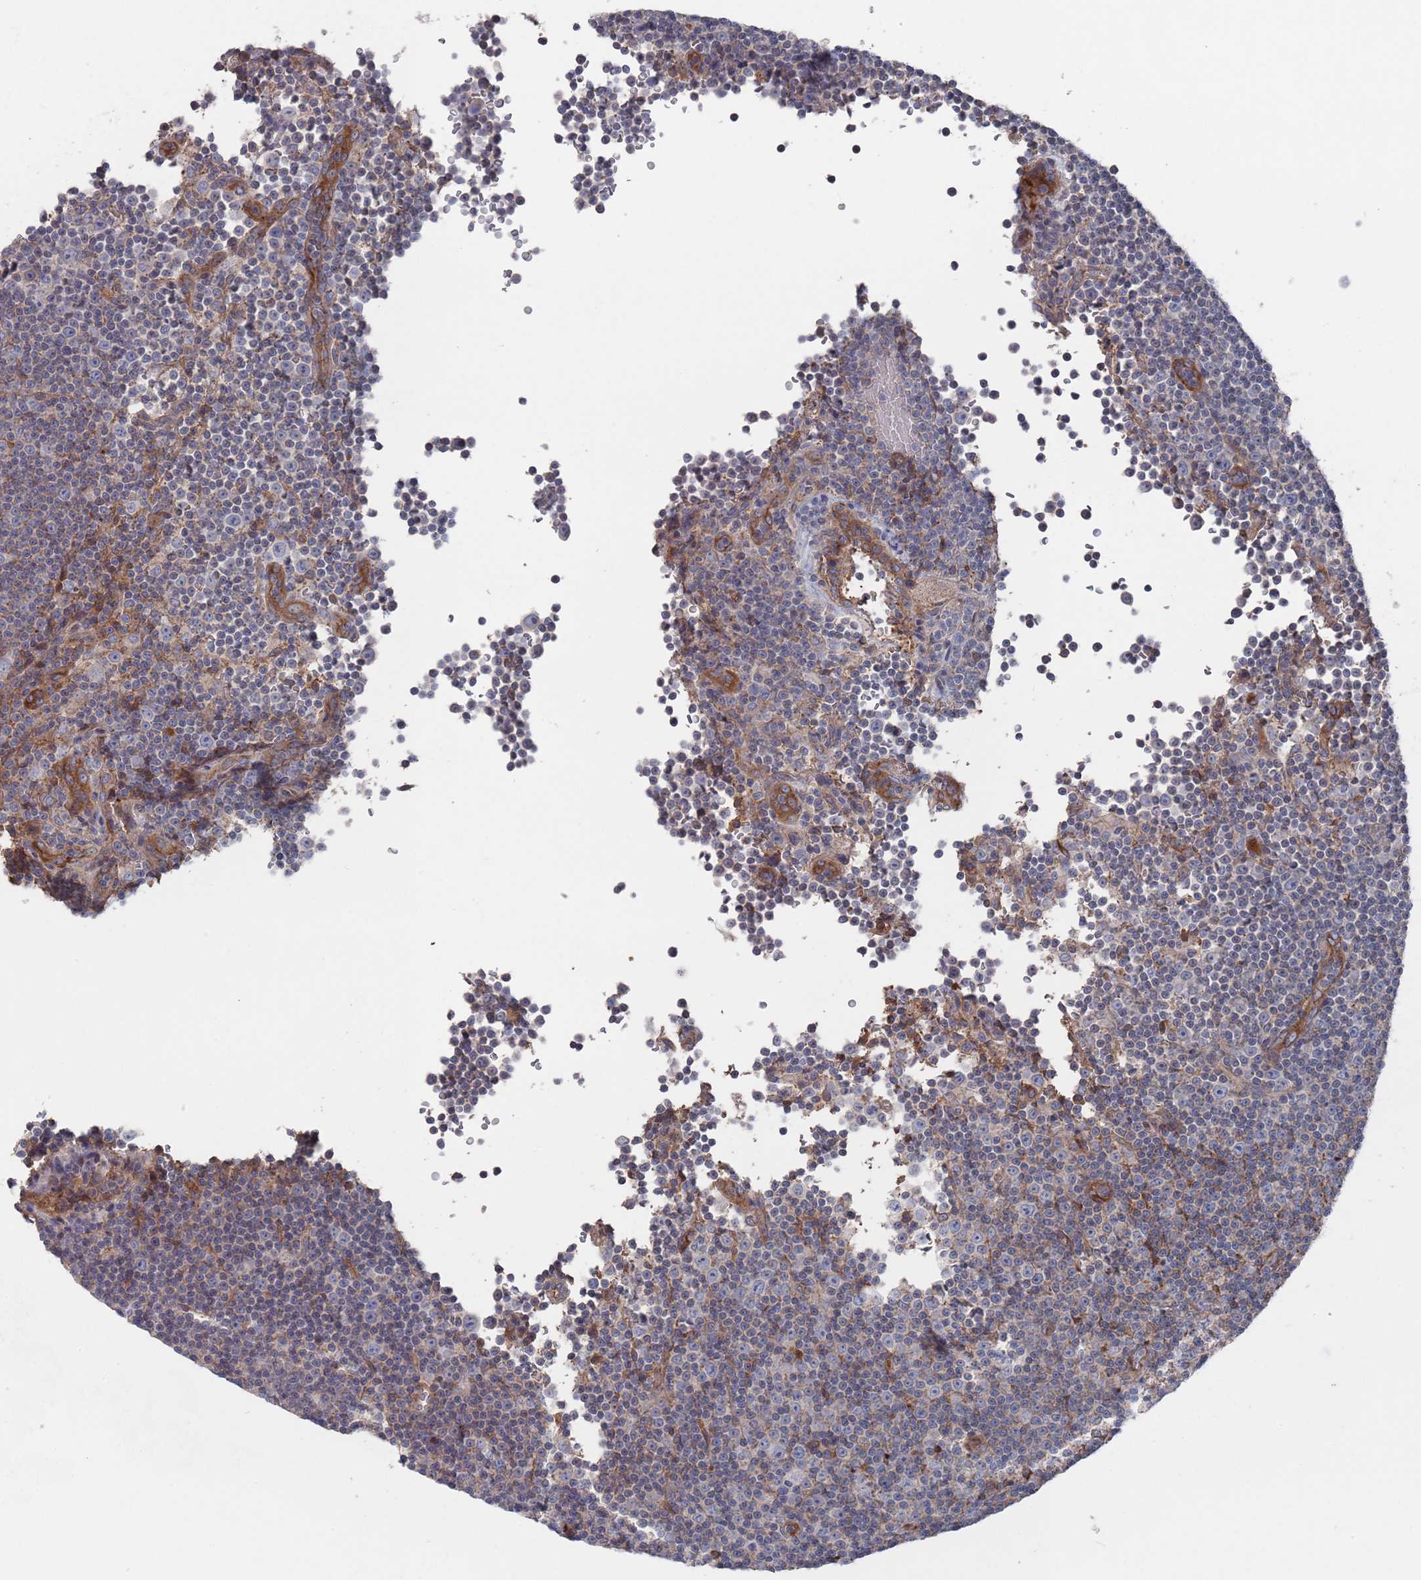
{"staining": {"intensity": "negative", "quantity": "none", "location": "none"}, "tissue": "lymphoma", "cell_type": "Tumor cells", "image_type": "cancer", "snomed": [{"axis": "morphology", "description": "Malignant lymphoma, non-Hodgkin's type, Low grade"}, {"axis": "topography", "description": "Lymph node"}], "caption": "Low-grade malignant lymphoma, non-Hodgkin's type was stained to show a protein in brown. There is no significant staining in tumor cells.", "gene": "PLEKHA4", "patient": {"sex": "female", "age": 67}}